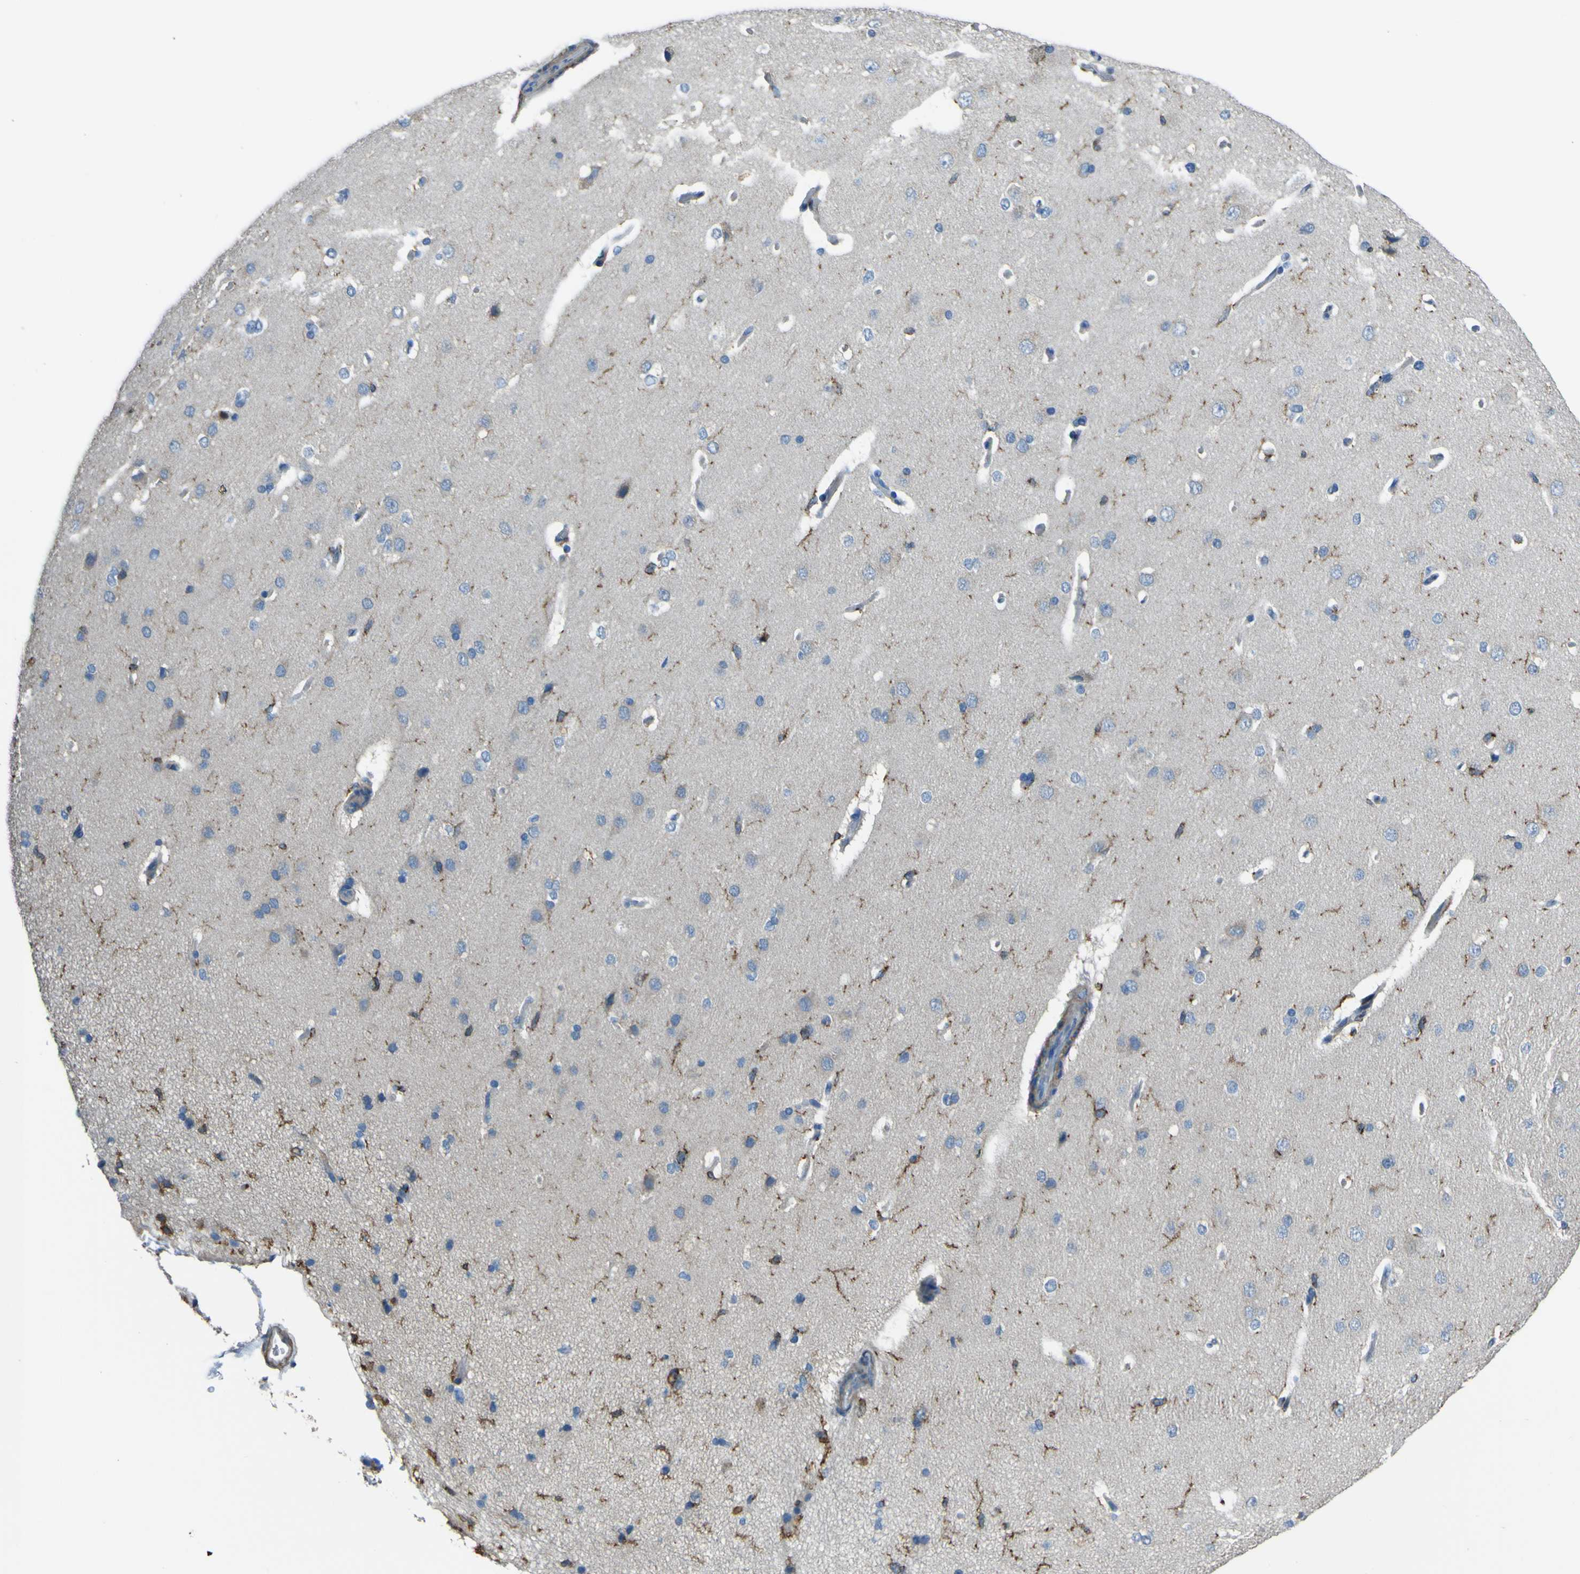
{"staining": {"intensity": "weak", "quantity": "25%-75%", "location": "cytoplasmic/membranous"}, "tissue": "cerebral cortex", "cell_type": "Endothelial cells", "image_type": "normal", "snomed": [{"axis": "morphology", "description": "Normal tissue, NOS"}, {"axis": "topography", "description": "Cerebral cortex"}], "caption": "A low amount of weak cytoplasmic/membranous staining is appreciated in about 25%-75% of endothelial cells in benign cerebral cortex.", "gene": "LAIR1", "patient": {"sex": "male", "age": 62}}